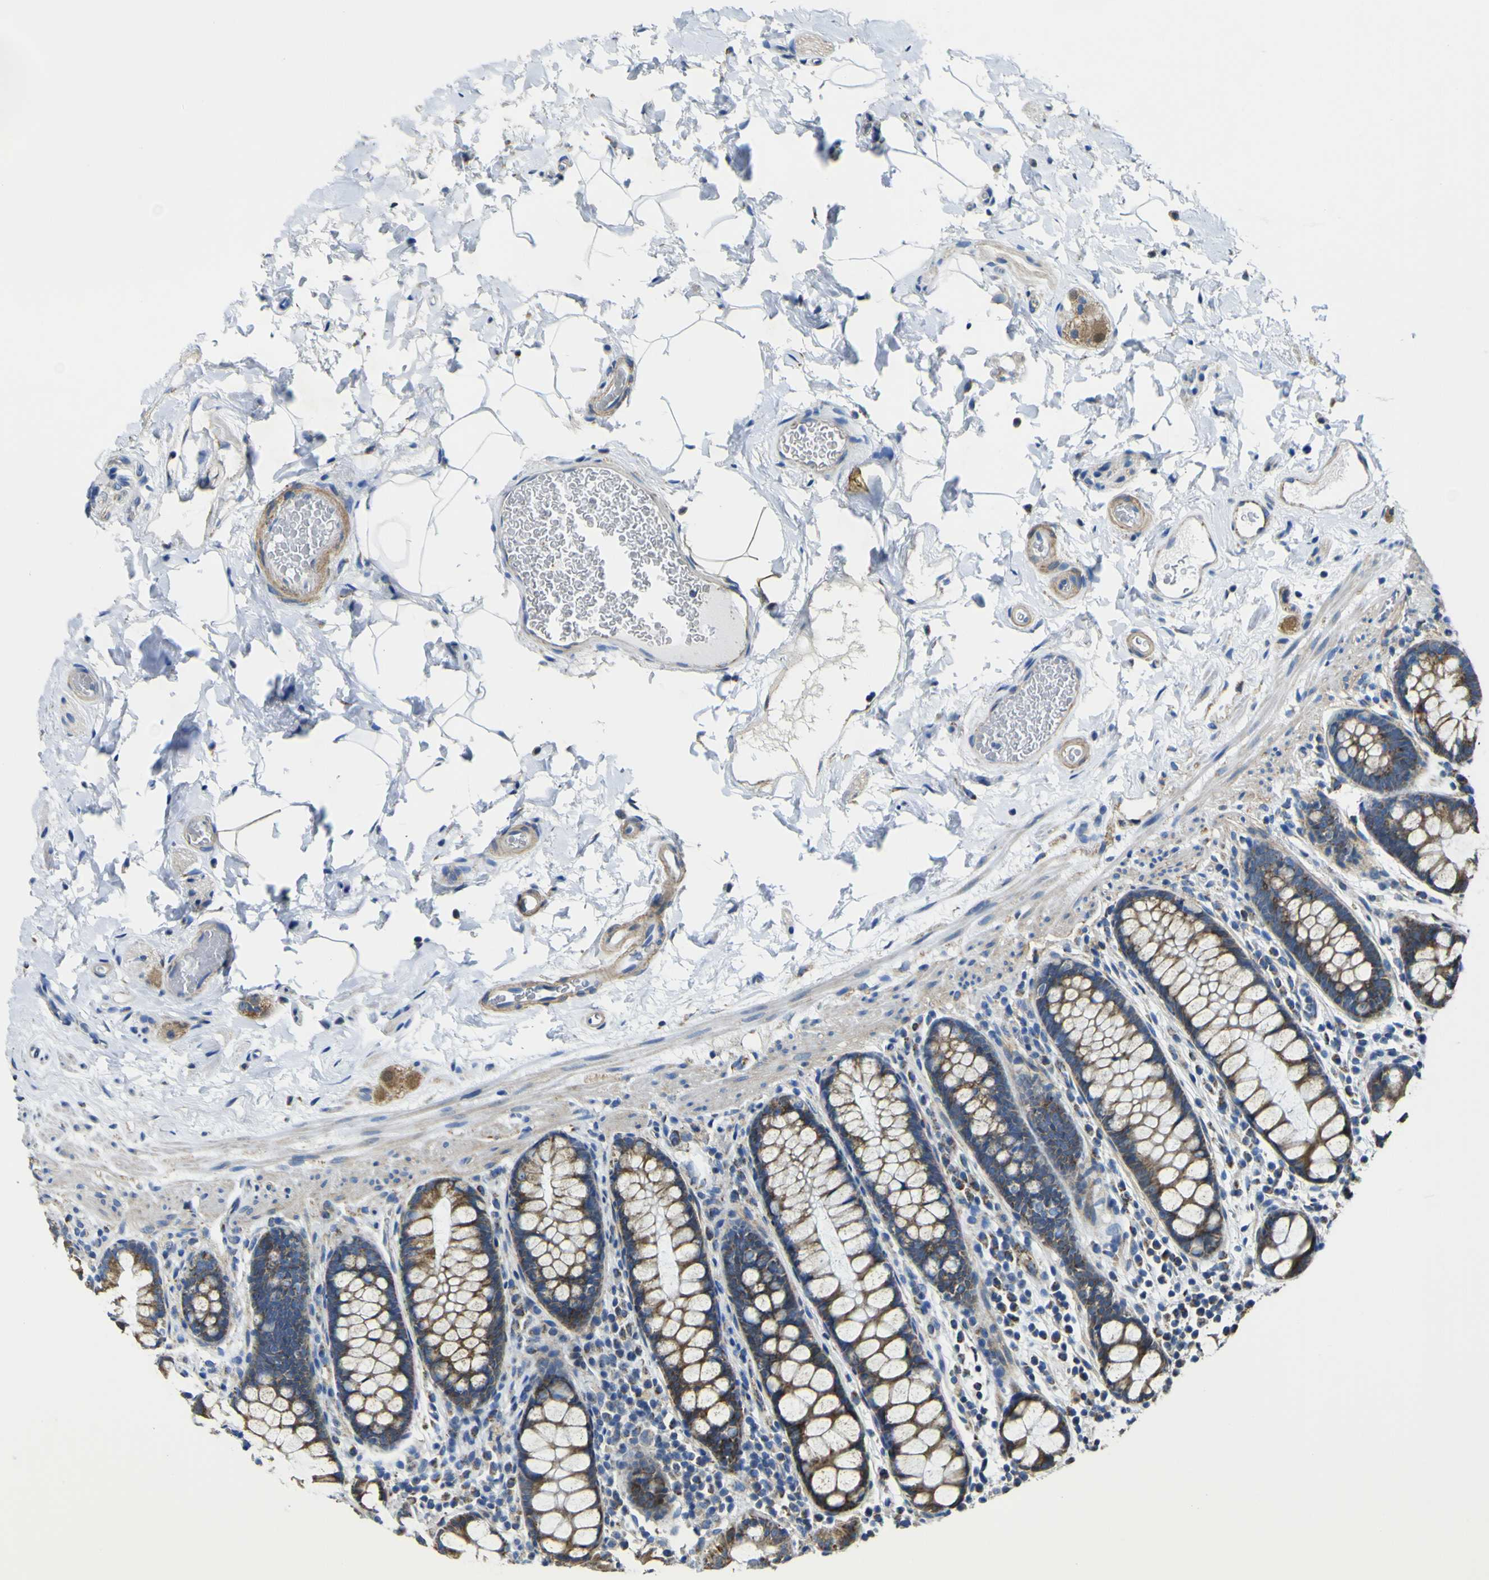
{"staining": {"intensity": "weak", "quantity": "<25%", "location": "cytoplasmic/membranous"}, "tissue": "colon", "cell_type": "Endothelial cells", "image_type": "normal", "snomed": [{"axis": "morphology", "description": "Normal tissue, NOS"}, {"axis": "topography", "description": "Colon"}], "caption": "DAB immunohistochemical staining of normal colon reveals no significant staining in endothelial cells.", "gene": "ALDH18A1", "patient": {"sex": "female", "age": 80}}